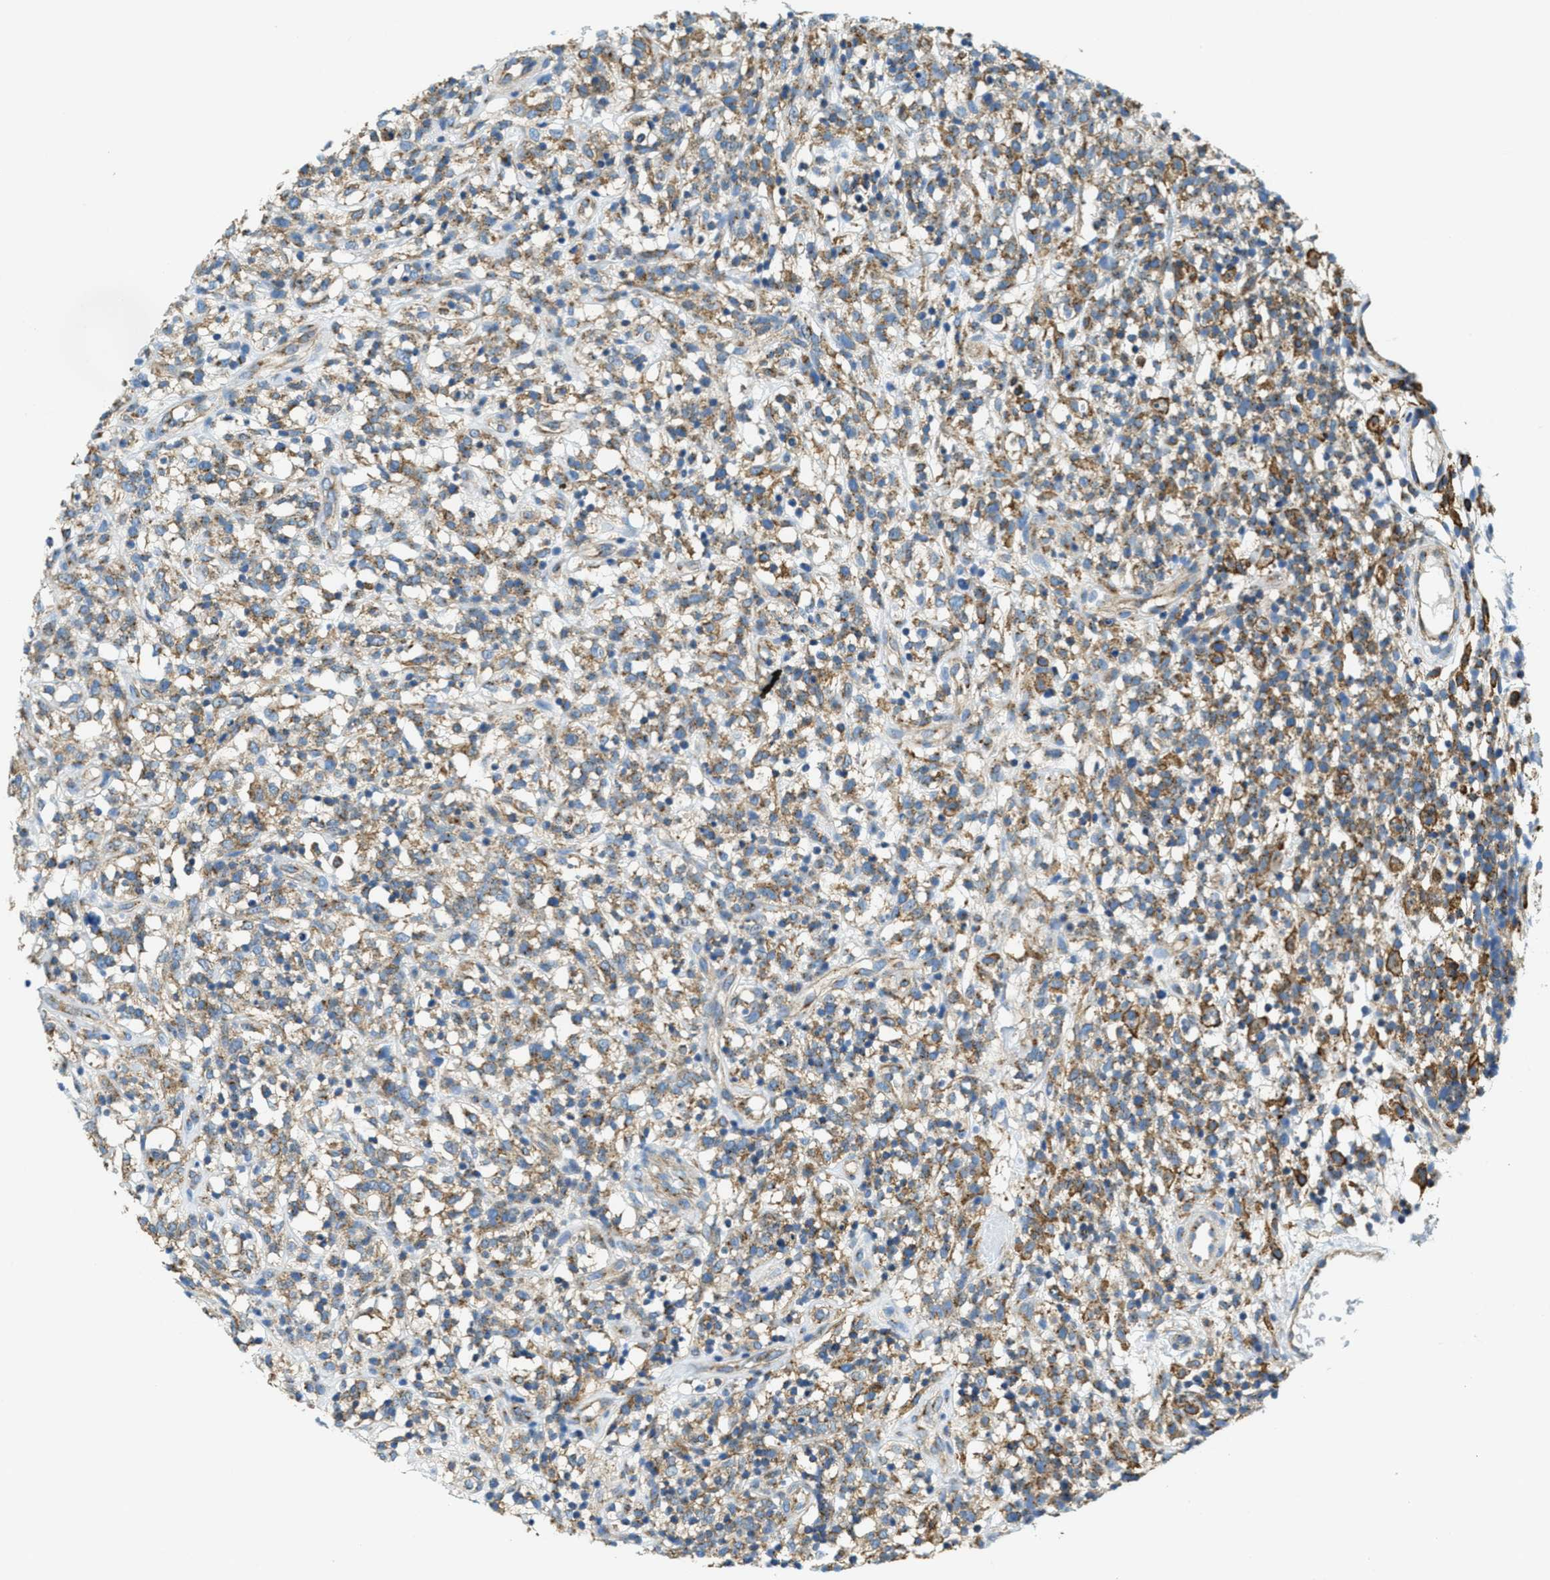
{"staining": {"intensity": "moderate", "quantity": ">75%", "location": "cytoplasmic/membranous"}, "tissue": "lymphoma", "cell_type": "Tumor cells", "image_type": "cancer", "snomed": [{"axis": "morphology", "description": "Malignant lymphoma, non-Hodgkin's type, High grade"}, {"axis": "topography", "description": "Lymph node"}], "caption": "IHC (DAB) staining of malignant lymphoma, non-Hodgkin's type (high-grade) shows moderate cytoplasmic/membranous protein staining in approximately >75% of tumor cells. The protein is stained brown, and the nuclei are stained in blue (DAB IHC with brightfield microscopy, high magnification).", "gene": "AP2B1", "patient": {"sex": "female", "age": 73}}